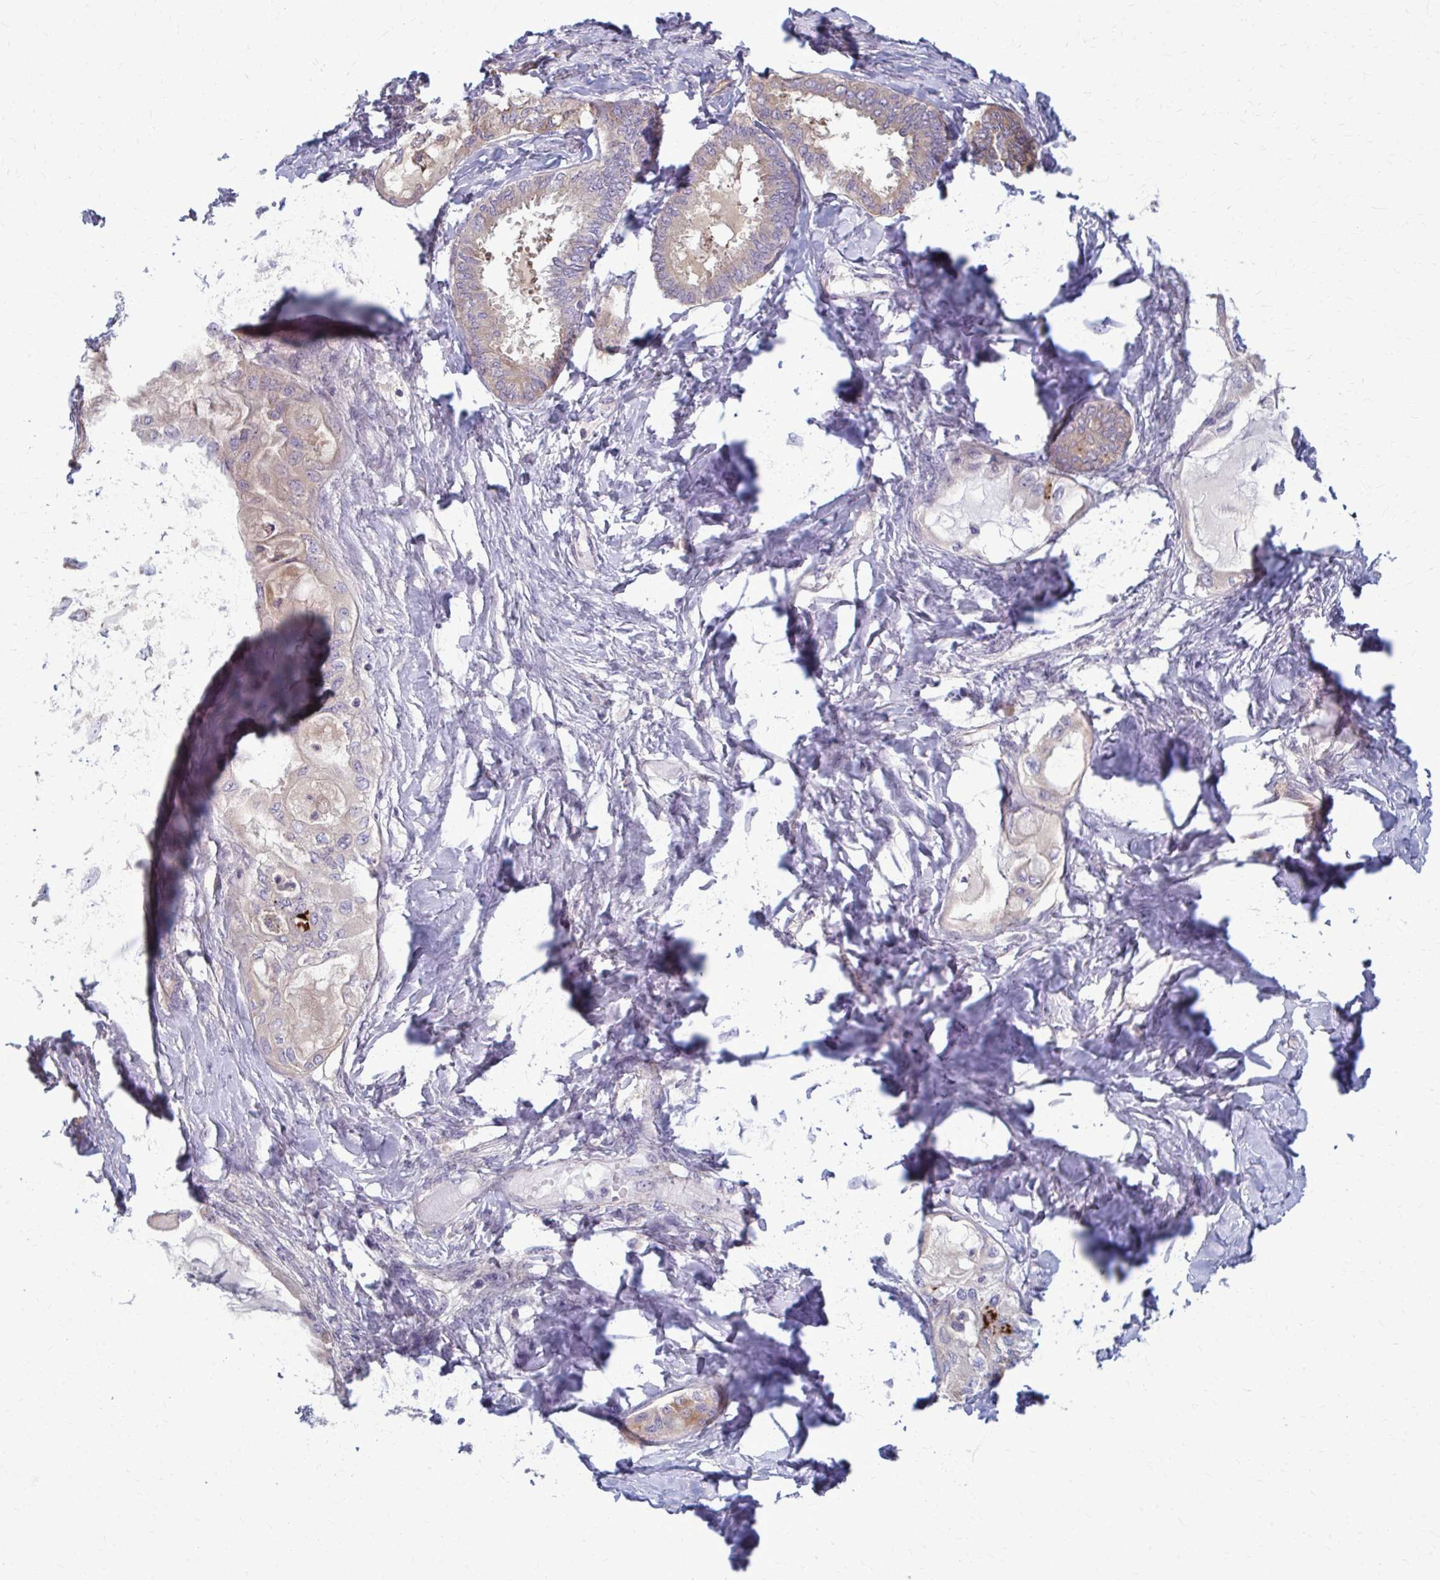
{"staining": {"intensity": "negative", "quantity": "none", "location": "none"}, "tissue": "ovarian cancer", "cell_type": "Tumor cells", "image_type": "cancer", "snomed": [{"axis": "morphology", "description": "Carcinoma, endometroid"}, {"axis": "topography", "description": "Ovary"}], "caption": "There is no significant staining in tumor cells of endometroid carcinoma (ovarian).", "gene": "MCRIP2", "patient": {"sex": "female", "age": 70}}